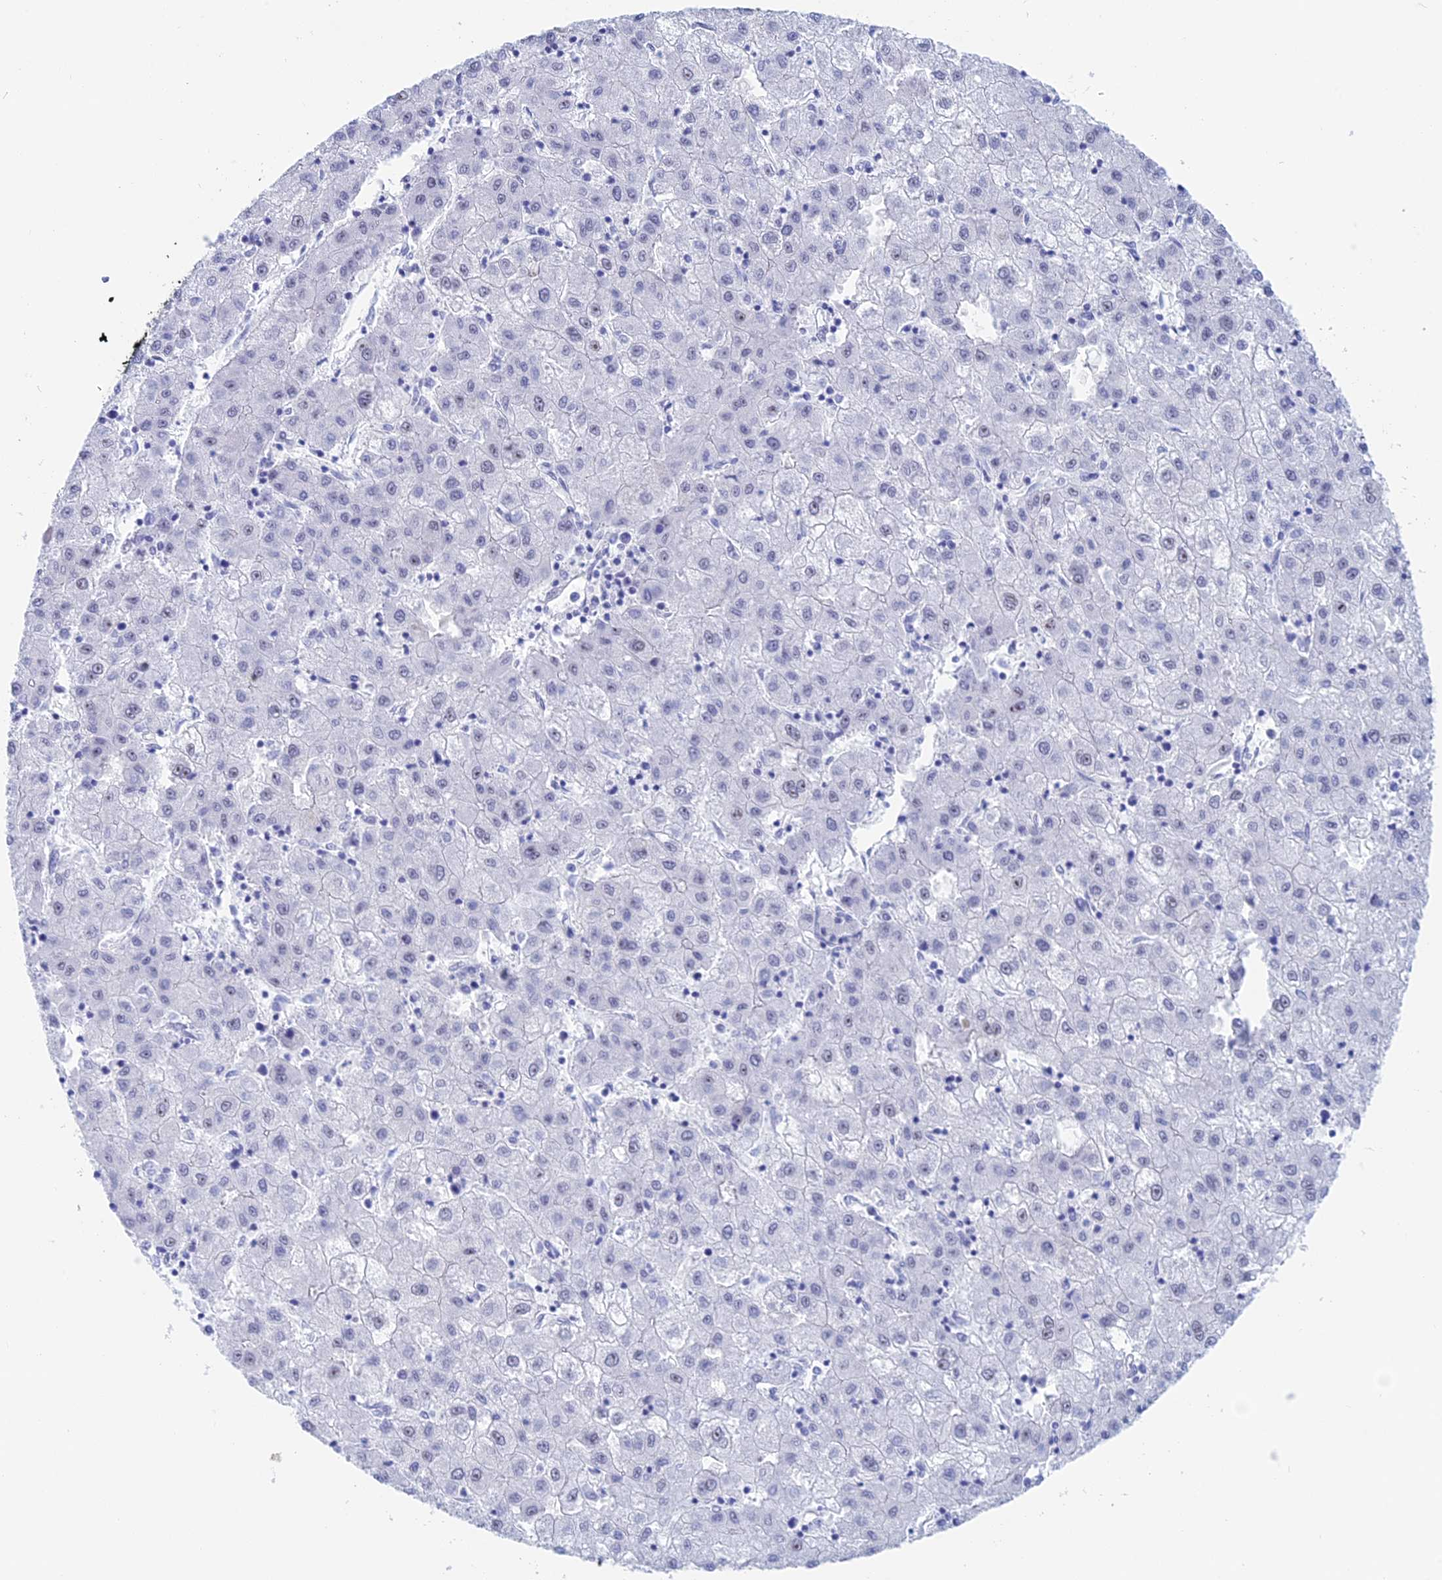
{"staining": {"intensity": "negative", "quantity": "none", "location": "none"}, "tissue": "liver cancer", "cell_type": "Tumor cells", "image_type": "cancer", "snomed": [{"axis": "morphology", "description": "Carcinoma, Hepatocellular, NOS"}, {"axis": "topography", "description": "Liver"}], "caption": "Tumor cells are negative for brown protein staining in hepatocellular carcinoma (liver).", "gene": "ERICH4", "patient": {"sex": "male", "age": 72}}